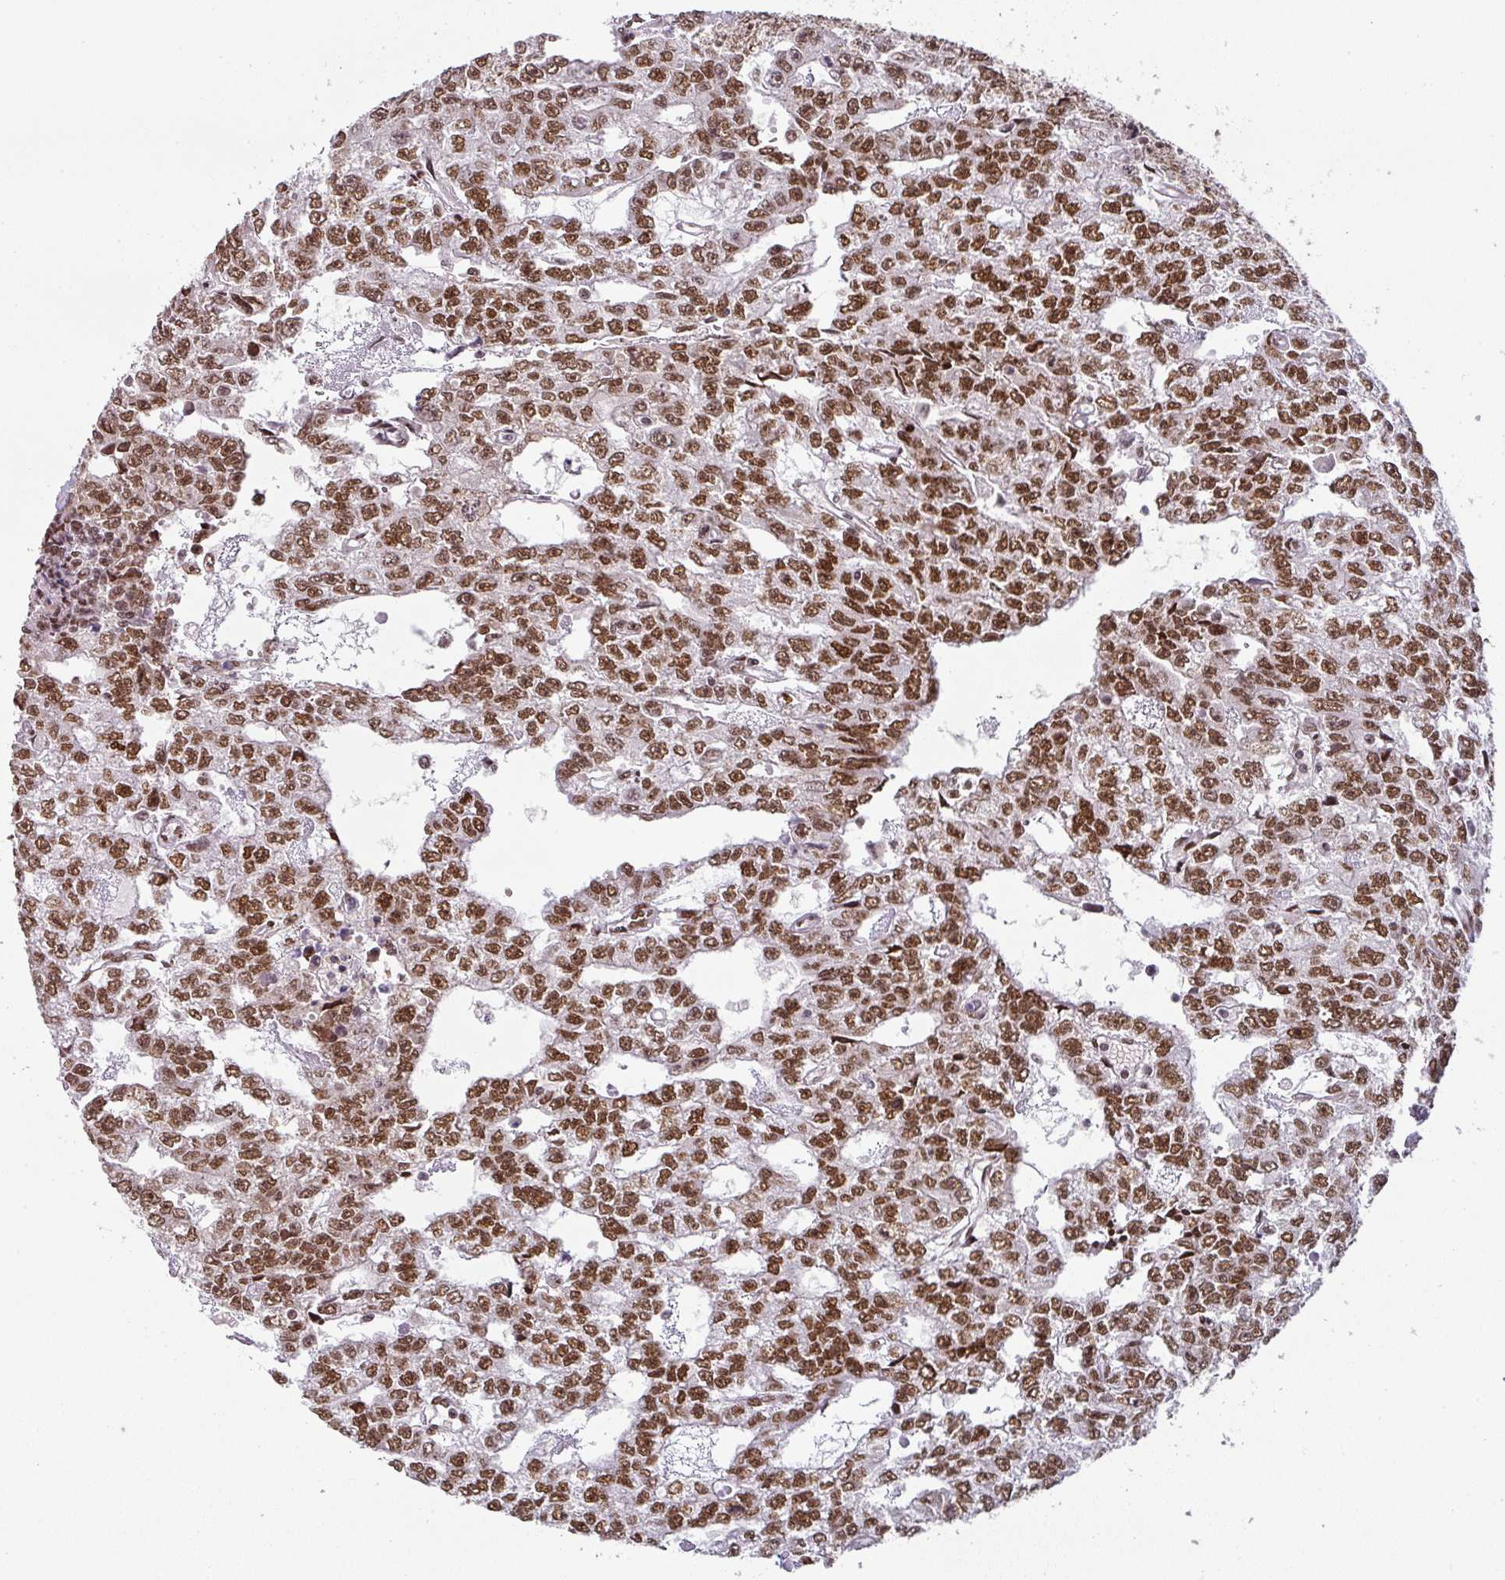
{"staining": {"intensity": "strong", "quantity": ">75%", "location": "nuclear"}, "tissue": "testis cancer", "cell_type": "Tumor cells", "image_type": "cancer", "snomed": [{"axis": "morphology", "description": "Carcinoma, Embryonal, NOS"}, {"axis": "topography", "description": "Testis"}], "caption": "The image reveals a brown stain indicating the presence of a protein in the nuclear of tumor cells in testis embryonal carcinoma.", "gene": "NCOA5", "patient": {"sex": "male", "age": 20}}